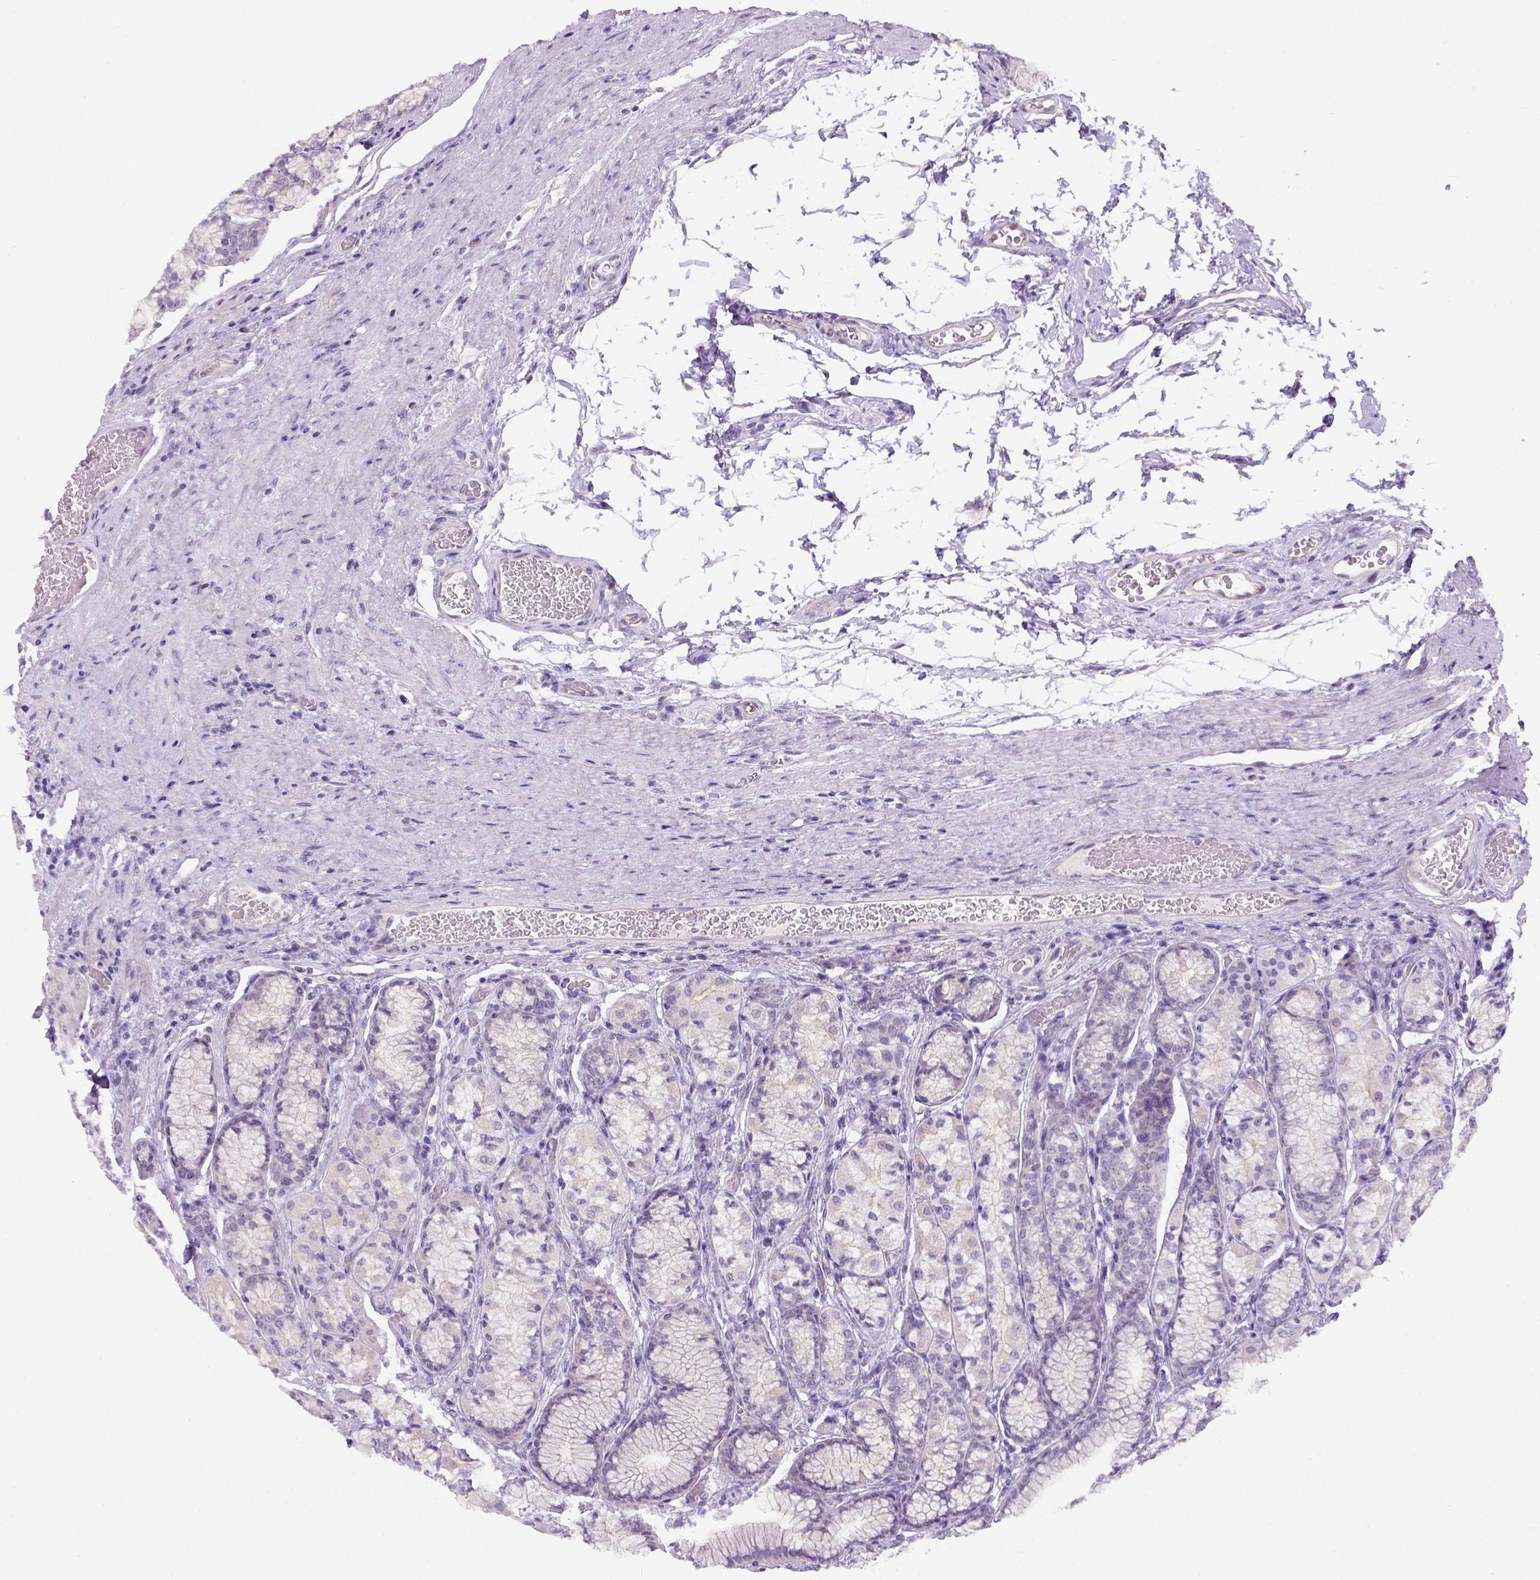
{"staining": {"intensity": "negative", "quantity": "none", "location": "none"}, "tissue": "stomach", "cell_type": "Glandular cells", "image_type": "normal", "snomed": [{"axis": "morphology", "description": "Normal tissue, NOS"}, {"axis": "morphology", "description": "Adenocarcinoma, NOS"}, {"axis": "morphology", "description": "Adenocarcinoma, High grade"}, {"axis": "topography", "description": "Stomach, upper"}, {"axis": "topography", "description": "Stomach"}], "caption": "Immunohistochemistry photomicrograph of benign stomach: stomach stained with DAB (3,3'-diaminobenzidine) shows no significant protein positivity in glandular cells.", "gene": "C20orf144", "patient": {"sex": "female", "age": 65}}